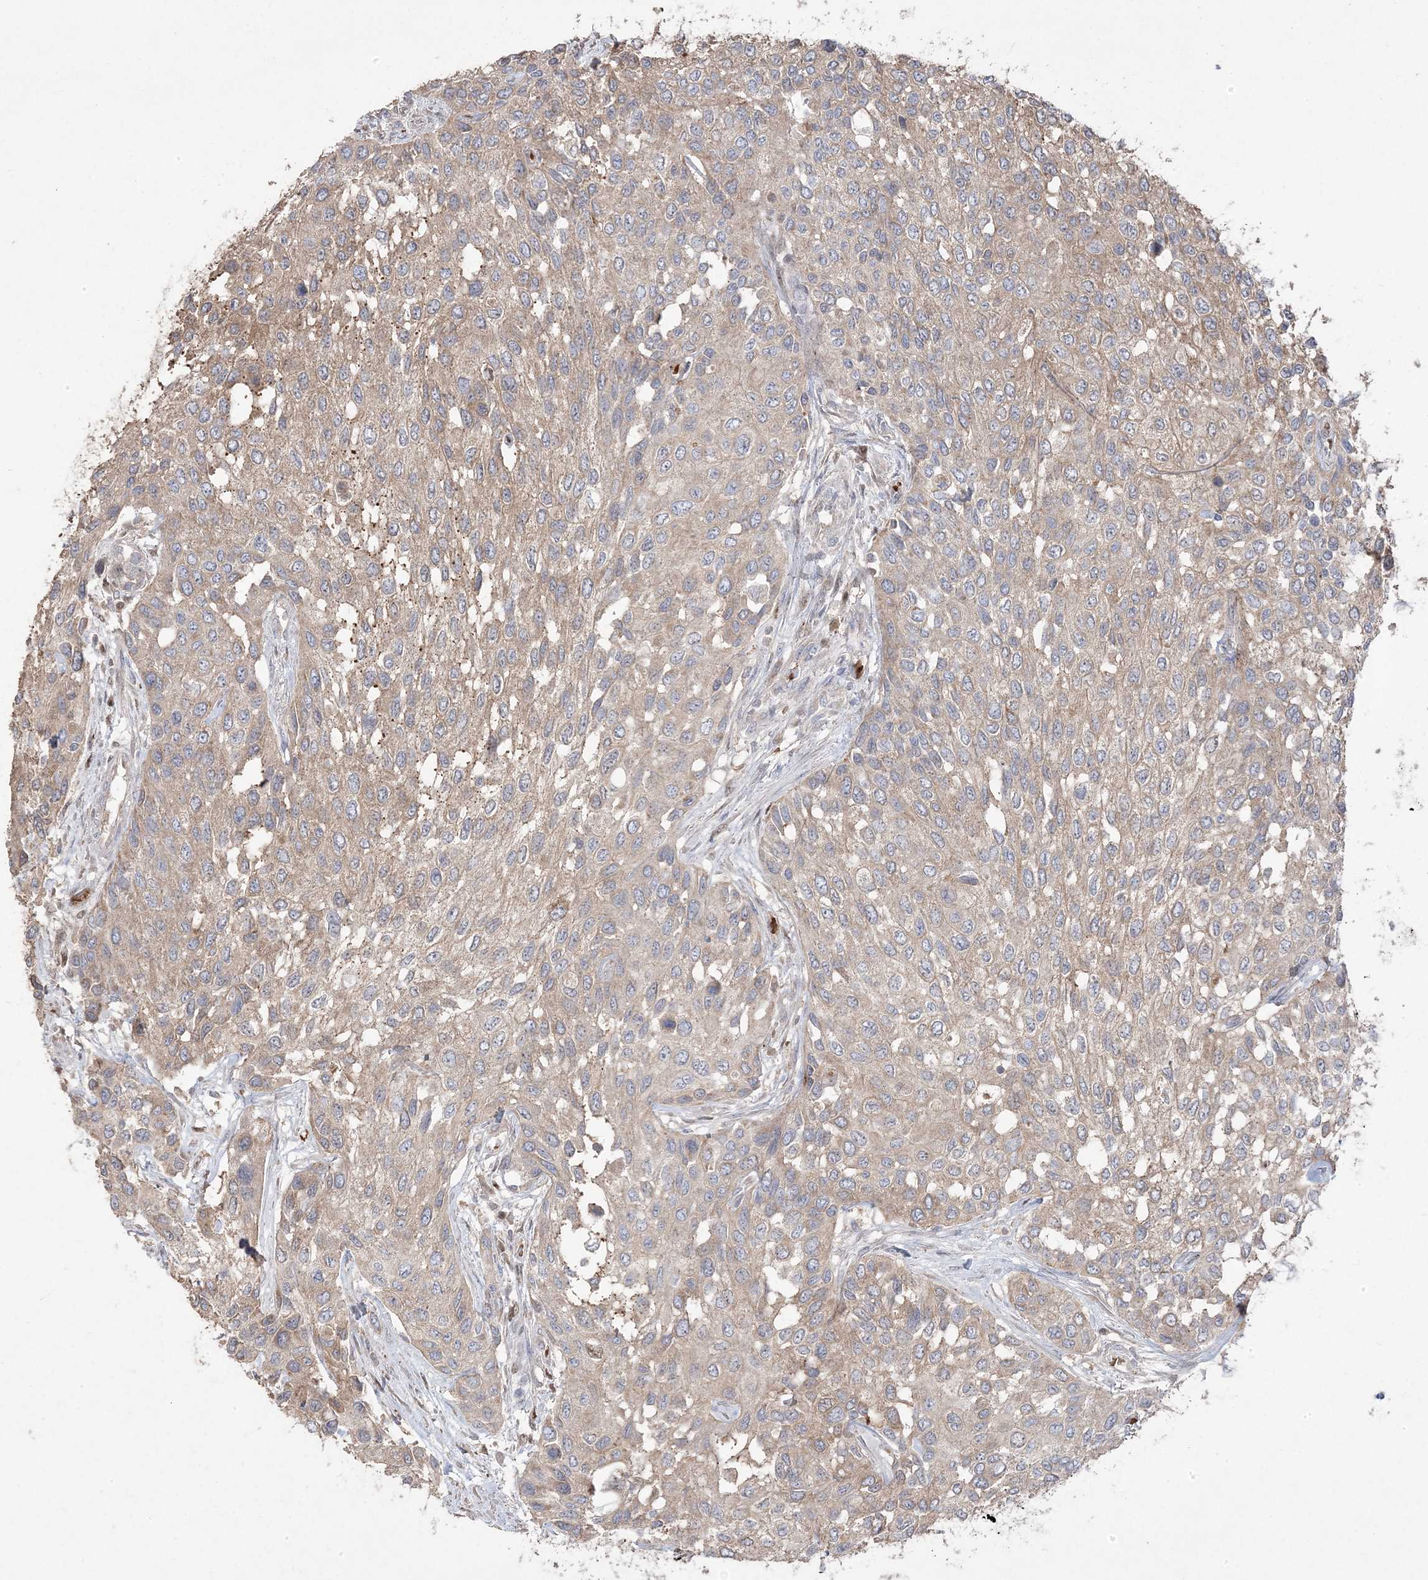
{"staining": {"intensity": "weak", "quantity": ">75%", "location": "cytoplasmic/membranous"}, "tissue": "urothelial cancer", "cell_type": "Tumor cells", "image_type": "cancer", "snomed": [{"axis": "morphology", "description": "Normal tissue, NOS"}, {"axis": "morphology", "description": "Urothelial carcinoma, High grade"}, {"axis": "topography", "description": "Vascular tissue"}, {"axis": "topography", "description": "Urinary bladder"}], "caption": "Immunohistochemistry (DAB (3,3'-diaminobenzidine)) staining of human urothelial cancer shows weak cytoplasmic/membranous protein staining in about >75% of tumor cells.", "gene": "PPOX", "patient": {"sex": "female", "age": 56}}